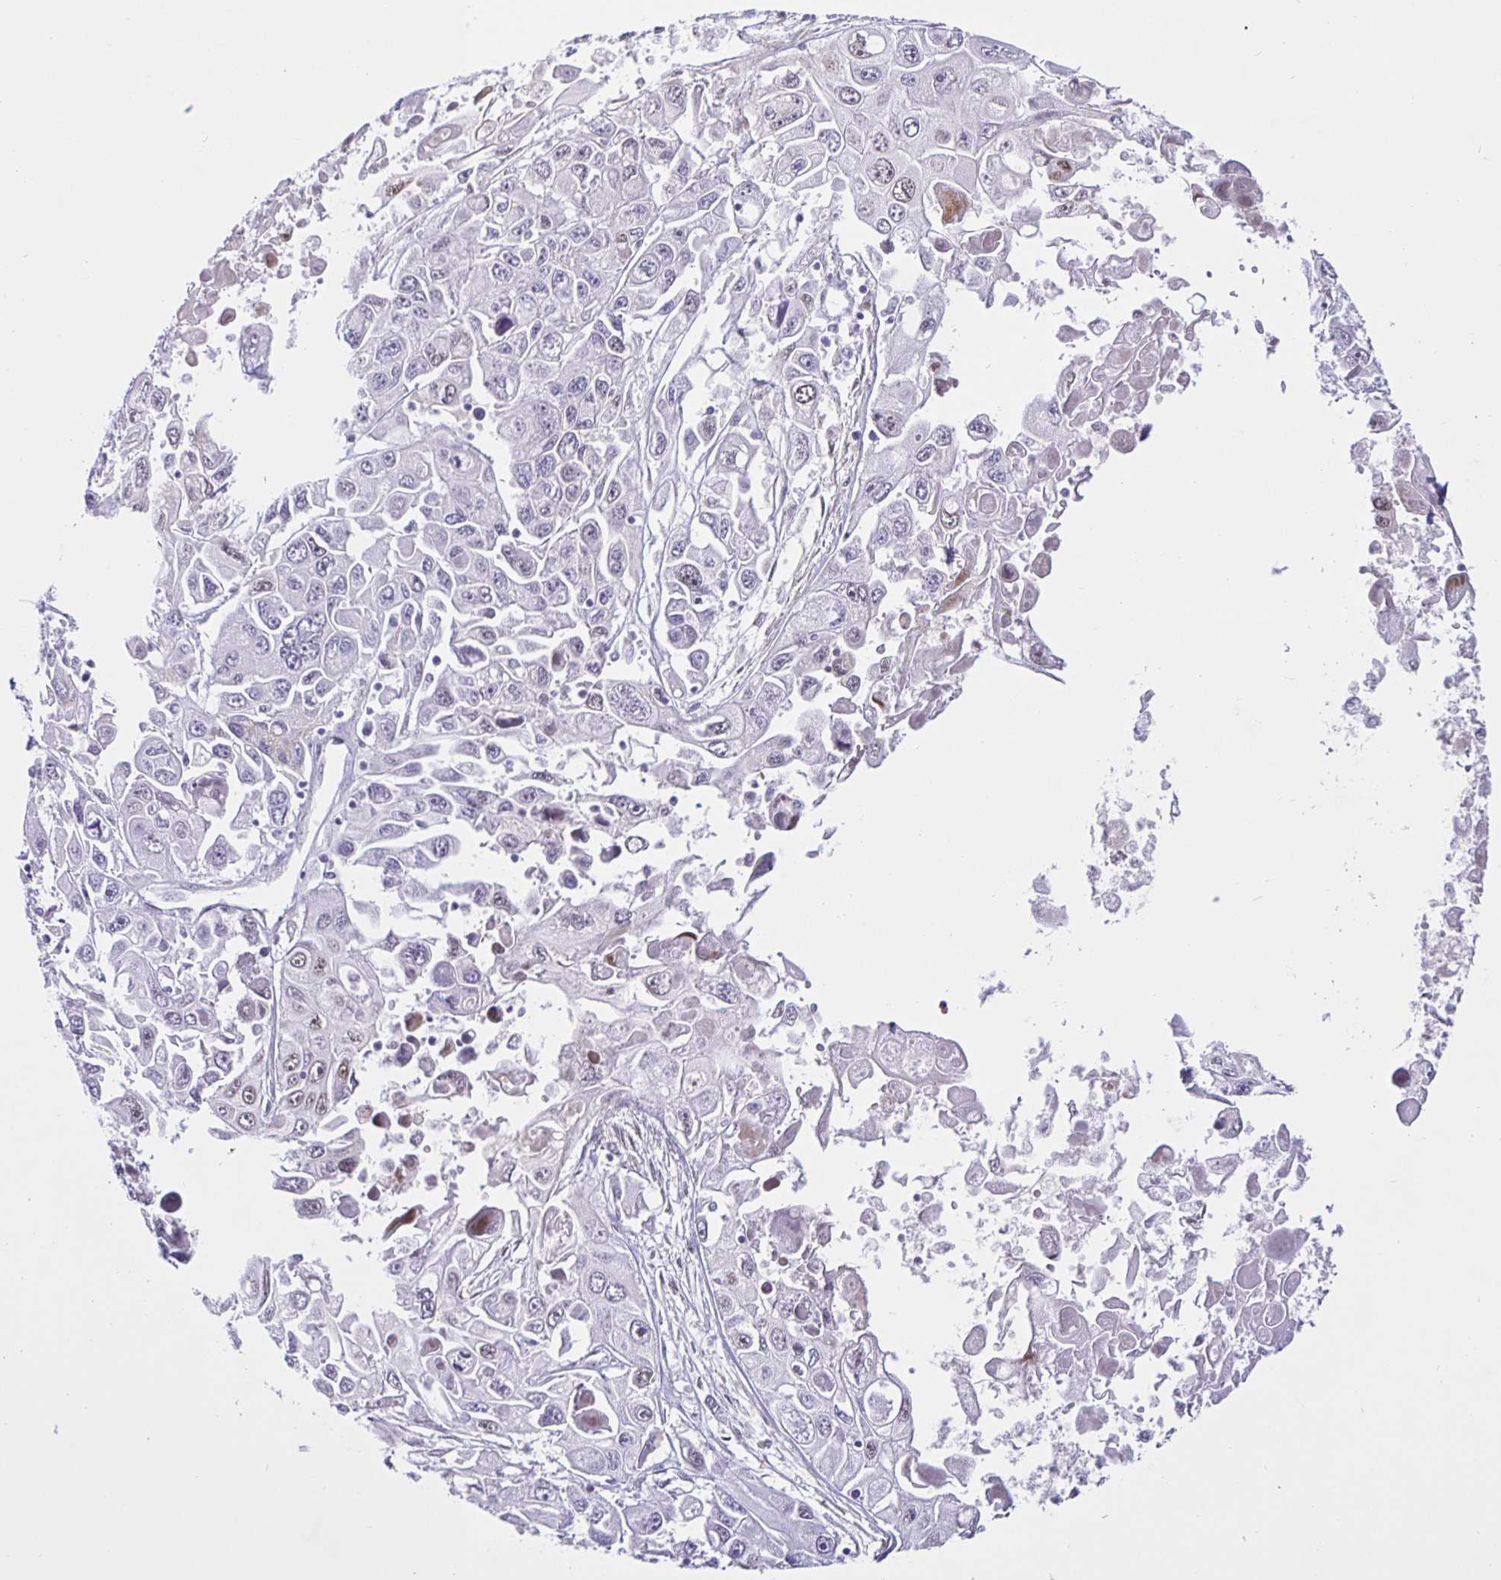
{"staining": {"intensity": "negative", "quantity": "none", "location": "none"}, "tissue": "pancreatic cancer", "cell_type": "Tumor cells", "image_type": "cancer", "snomed": [{"axis": "morphology", "description": "Adenocarcinoma, NOS"}, {"axis": "topography", "description": "Pancreas"}], "caption": "Tumor cells show no significant protein positivity in pancreatic cancer (adenocarcinoma).", "gene": "FOSL2", "patient": {"sex": "male", "age": 70}}